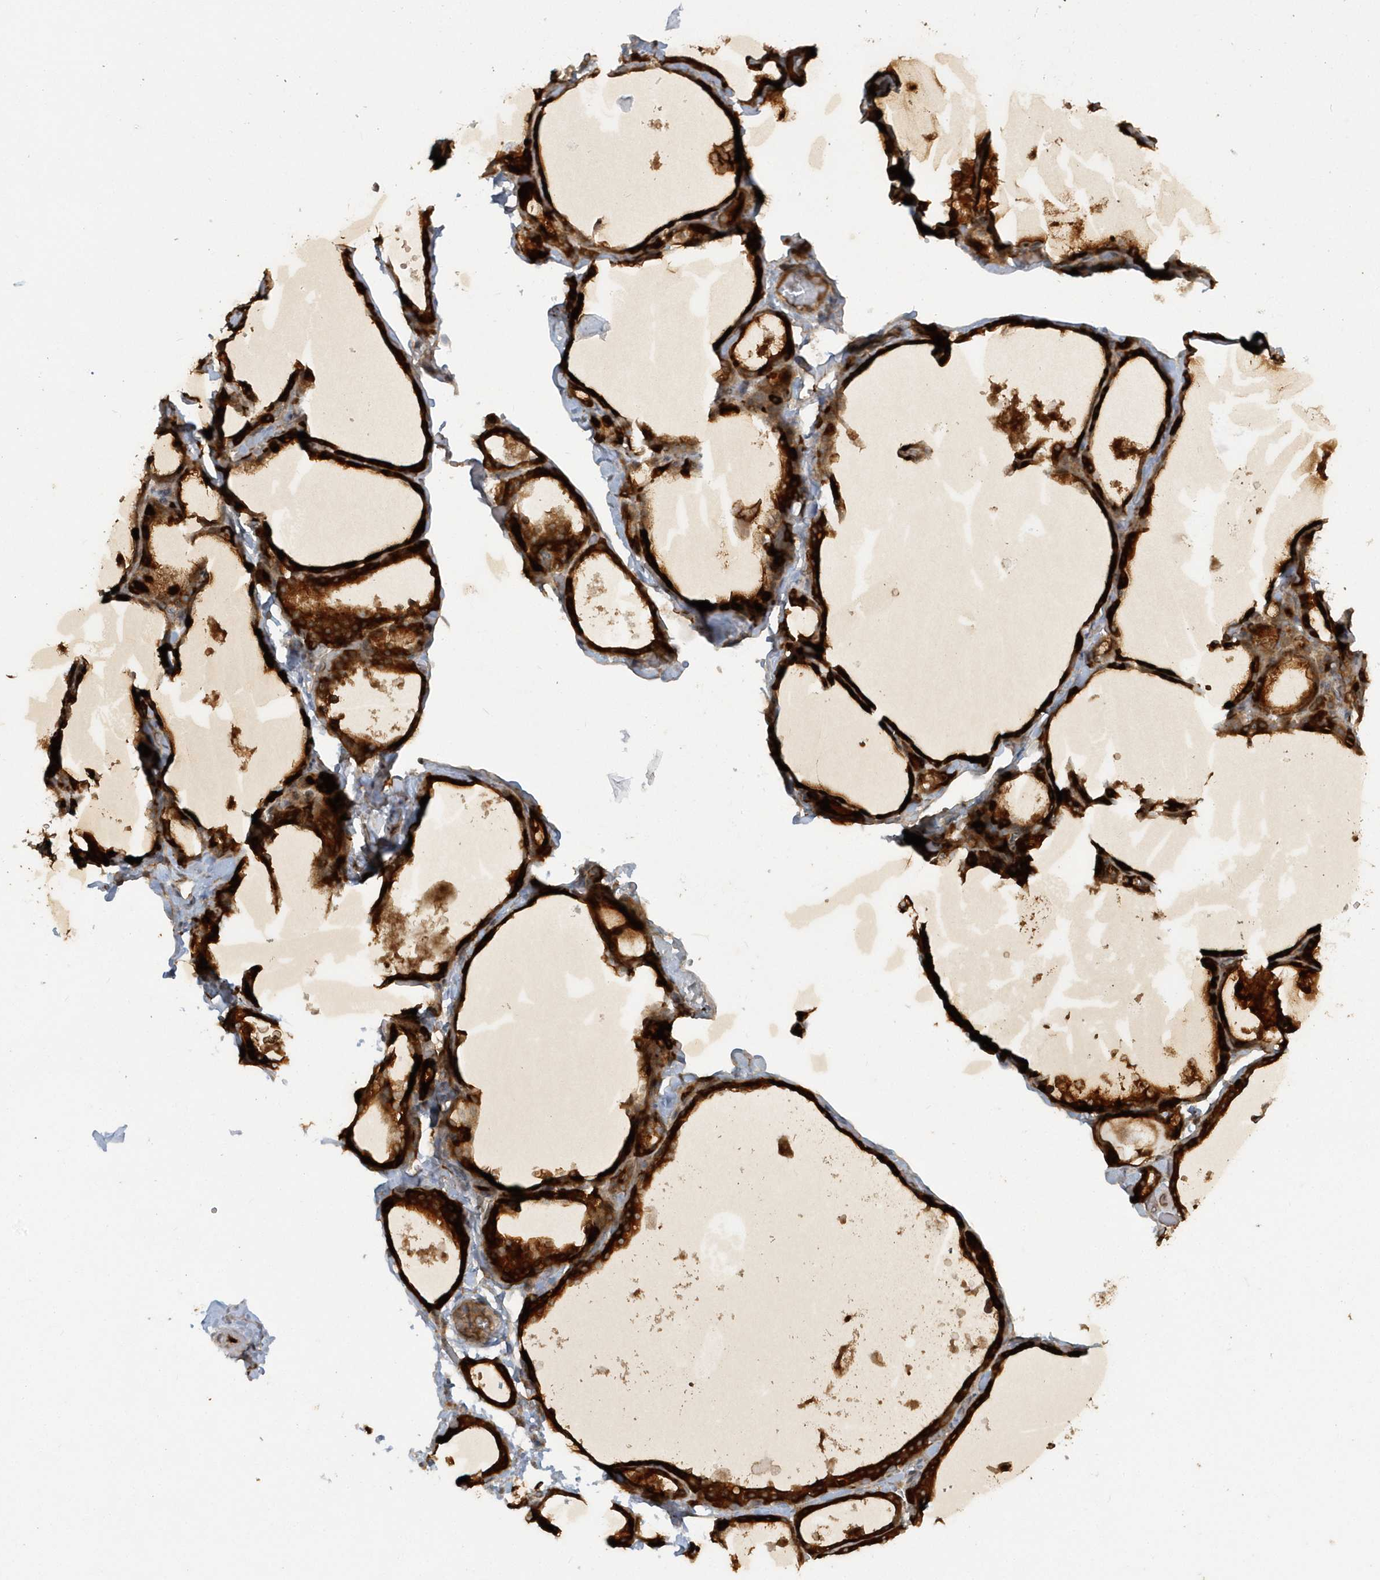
{"staining": {"intensity": "strong", "quantity": ">75%", "location": "cytoplasmic/membranous"}, "tissue": "thyroid gland", "cell_type": "Glandular cells", "image_type": "normal", "snomed": [{"axis": "morphology", "description": "Normal tissue, NOS"}, {"axis": "topography", "description": "Thyroid gland"}], "caption": "IHC image of benign human thyroid gland stained for a protein (brown), which demonstrates high levels of strong cytoplasmic/membranous positivity in approximately >75% of glandular cells.", "gene": "STIM2", "patient": {"sex": "male", "age": 56}}